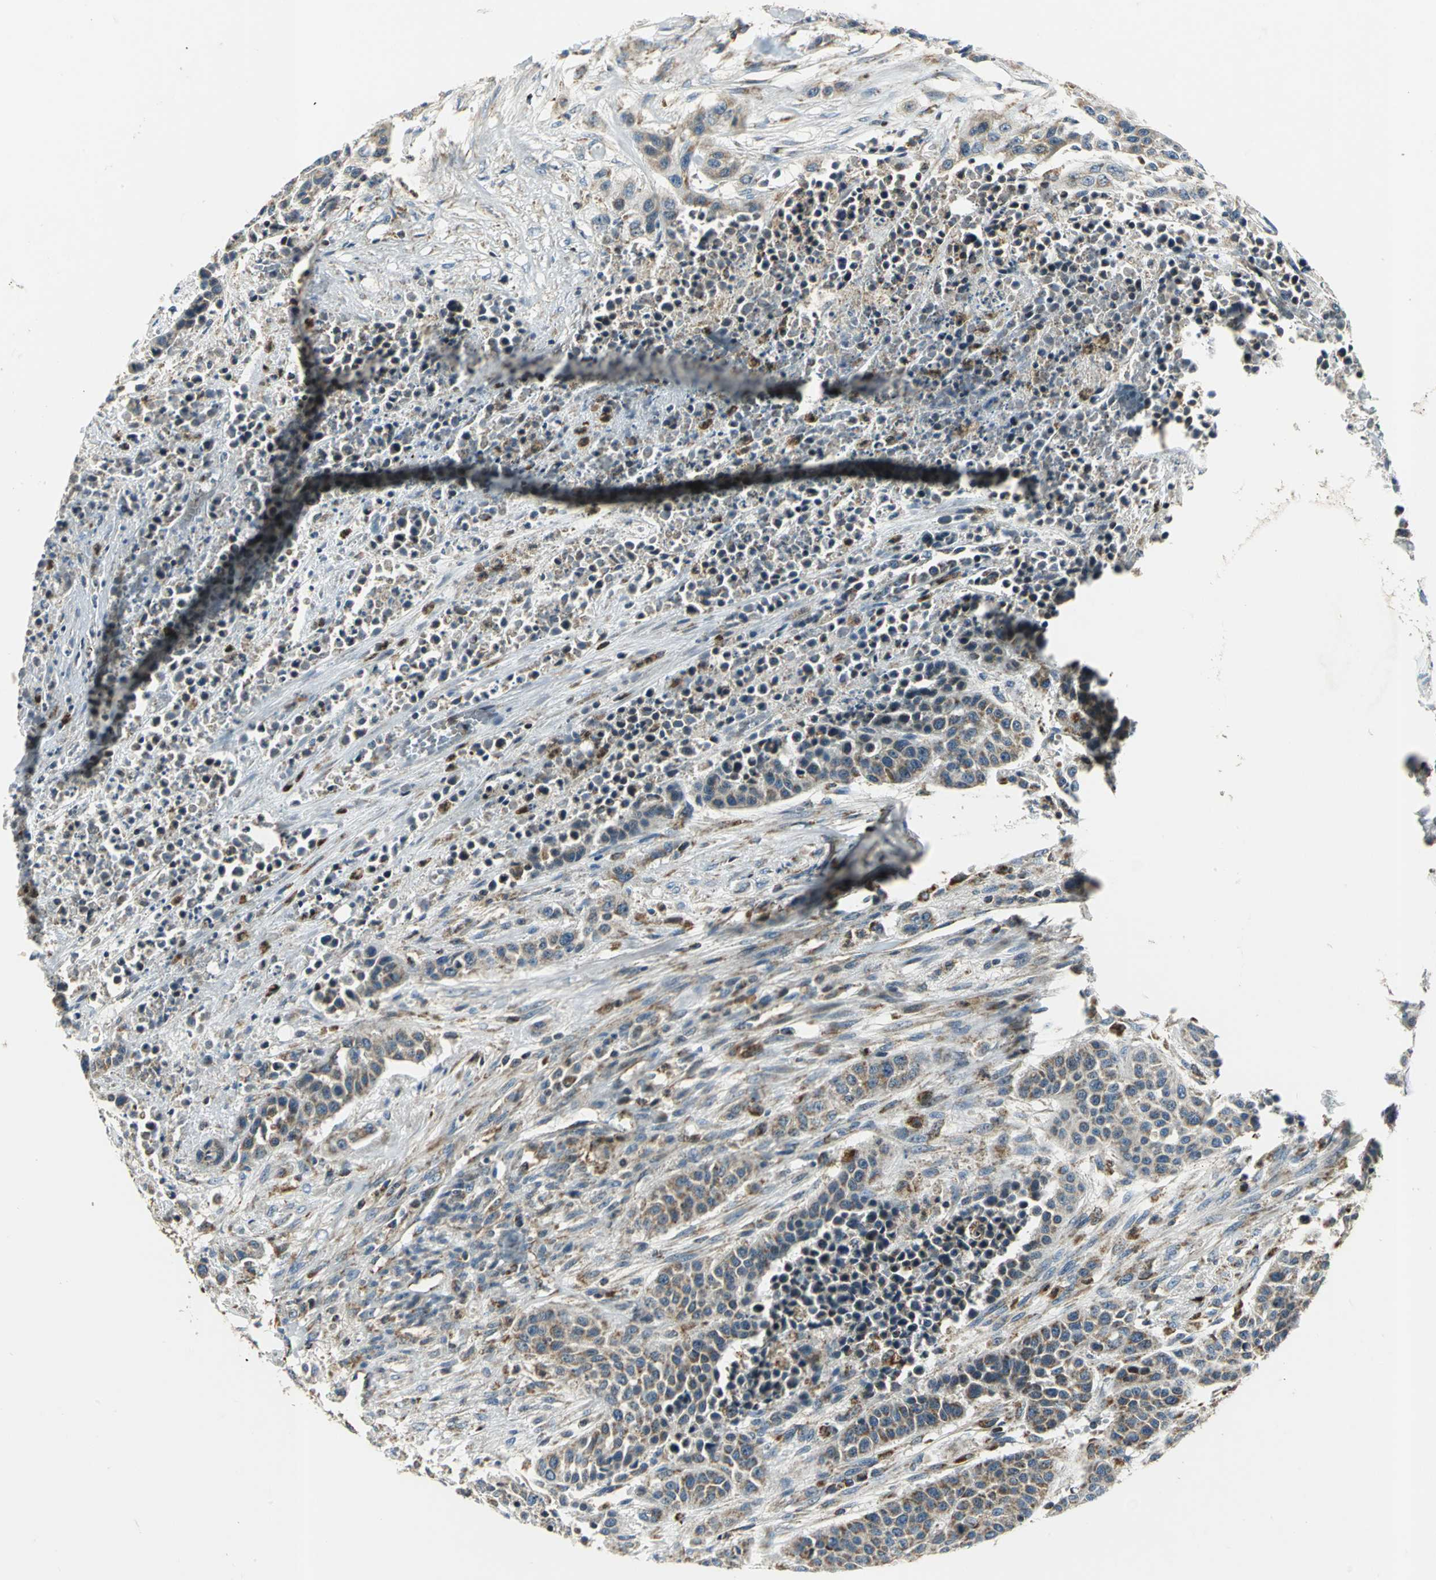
{"staining": {"intensity": "weak", "quantity": "25%-75%", "location": "cytoplasmic/membranous"}, "tissue": "urothelial cancer", "cell_type": "Tumor cells", "image_type": "cancer", "snomed": [{"axis": "morphology", "description": "Urothelial carcinoma, High grade"}, {"axis": "topography", "description": "Urinary bladder"}], "caption": "Approximately 25%-75% of tumor cells in high-grade urothelial carcinoma display weak cytoplasmic/membranous protein positivity as visualized by brown immunohistochemical staining.", "gene": "USP40", "patient": {"sex": "male", "age": 74}}